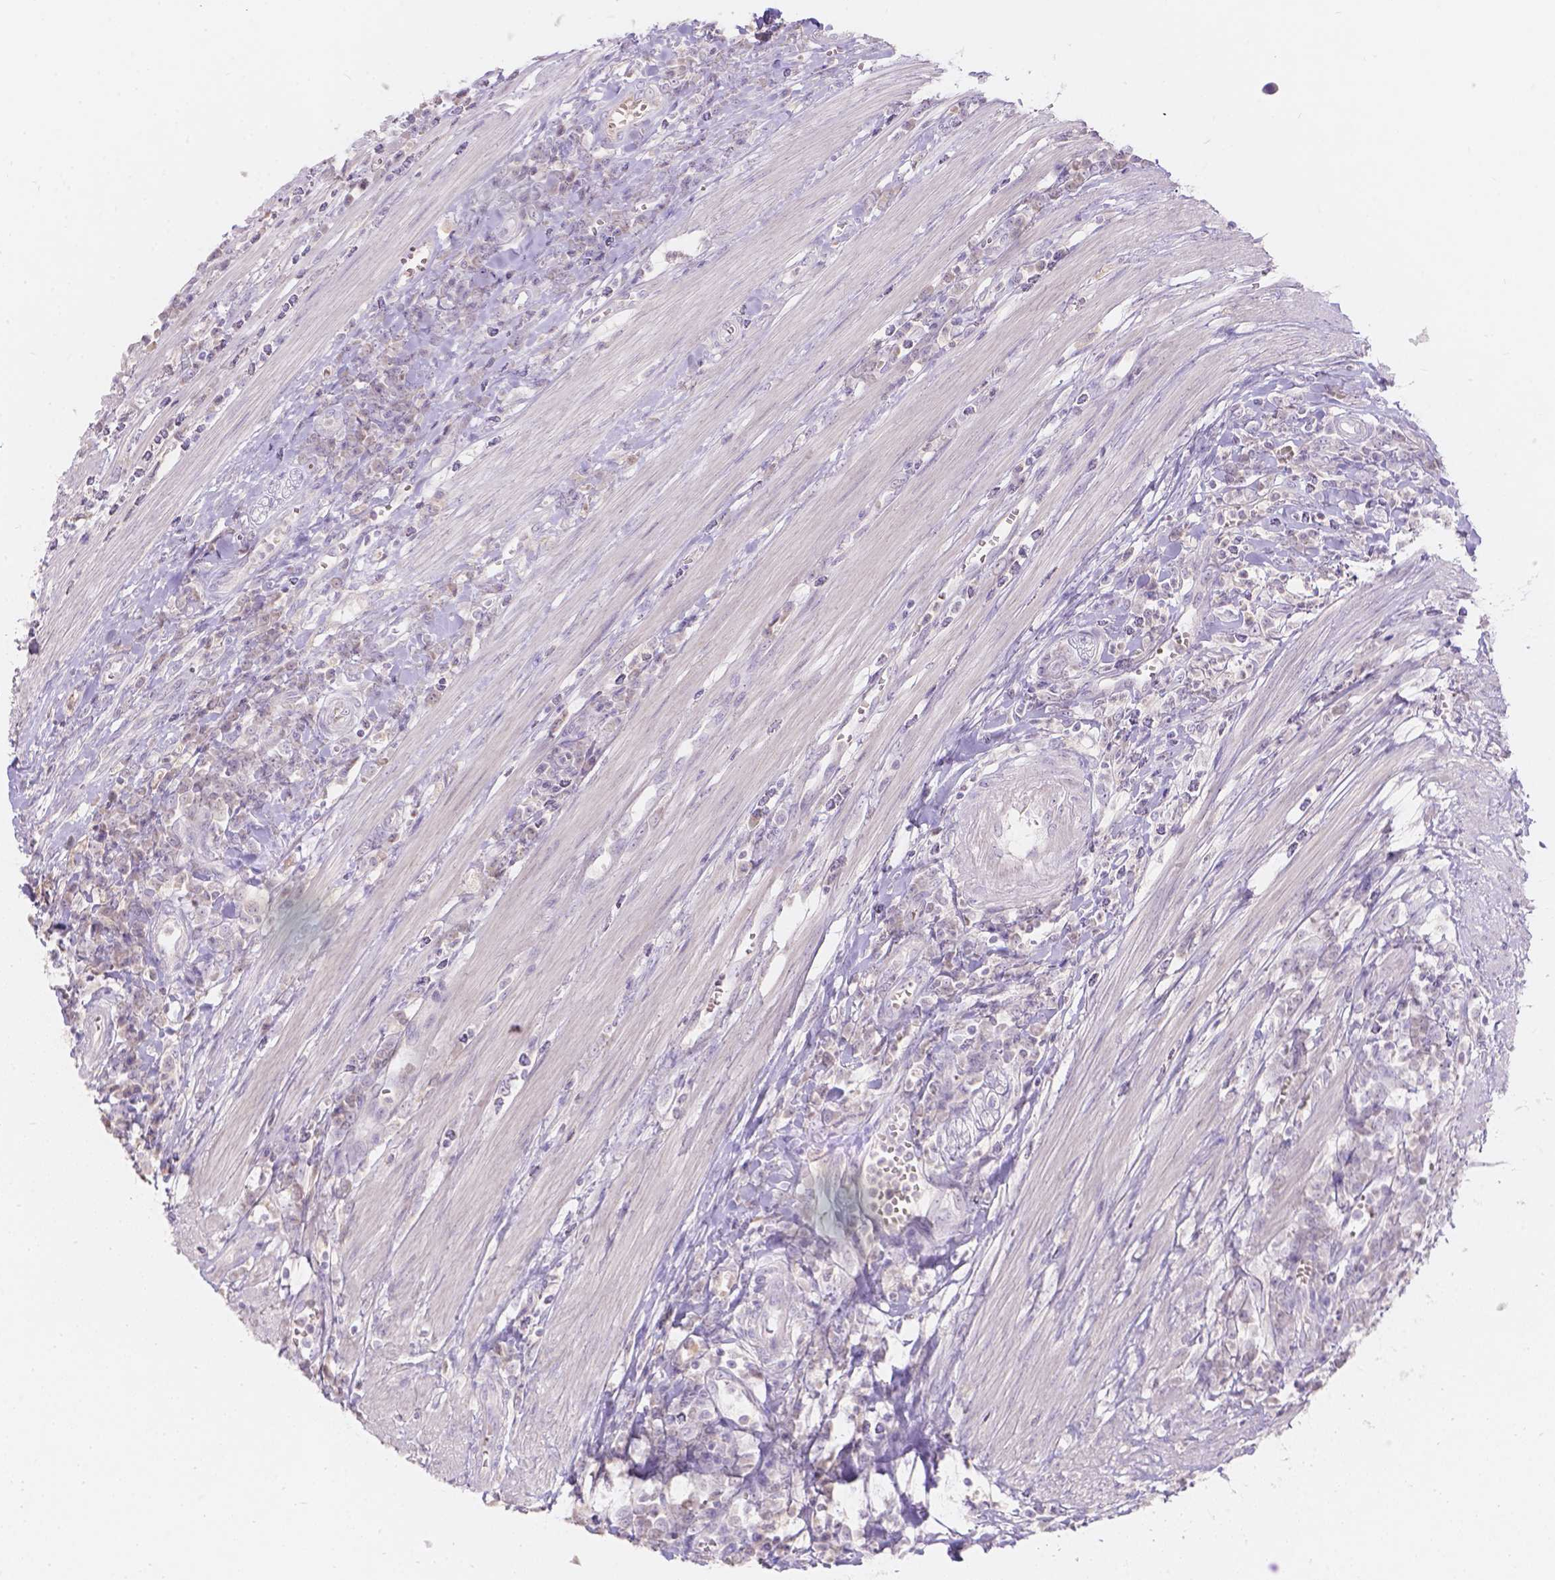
{"staining": {"intensity": "negative", "quantity": "none", "location": "none"}, "tissue": "colorectal cancer", "cell_type": "Tumor cells", "image_type": "cancer", "snomed": [{"axis": "morphology", "description": "Adenocarcinoma, NOS"}, {"axis": "topography", "description": "Colon"}], "caption": "IHC of human colorectal cancer reveals no positivity in tumor cells.", "gene": "DCAF4L1", "patient": {"sex": "male", "age": 65}}